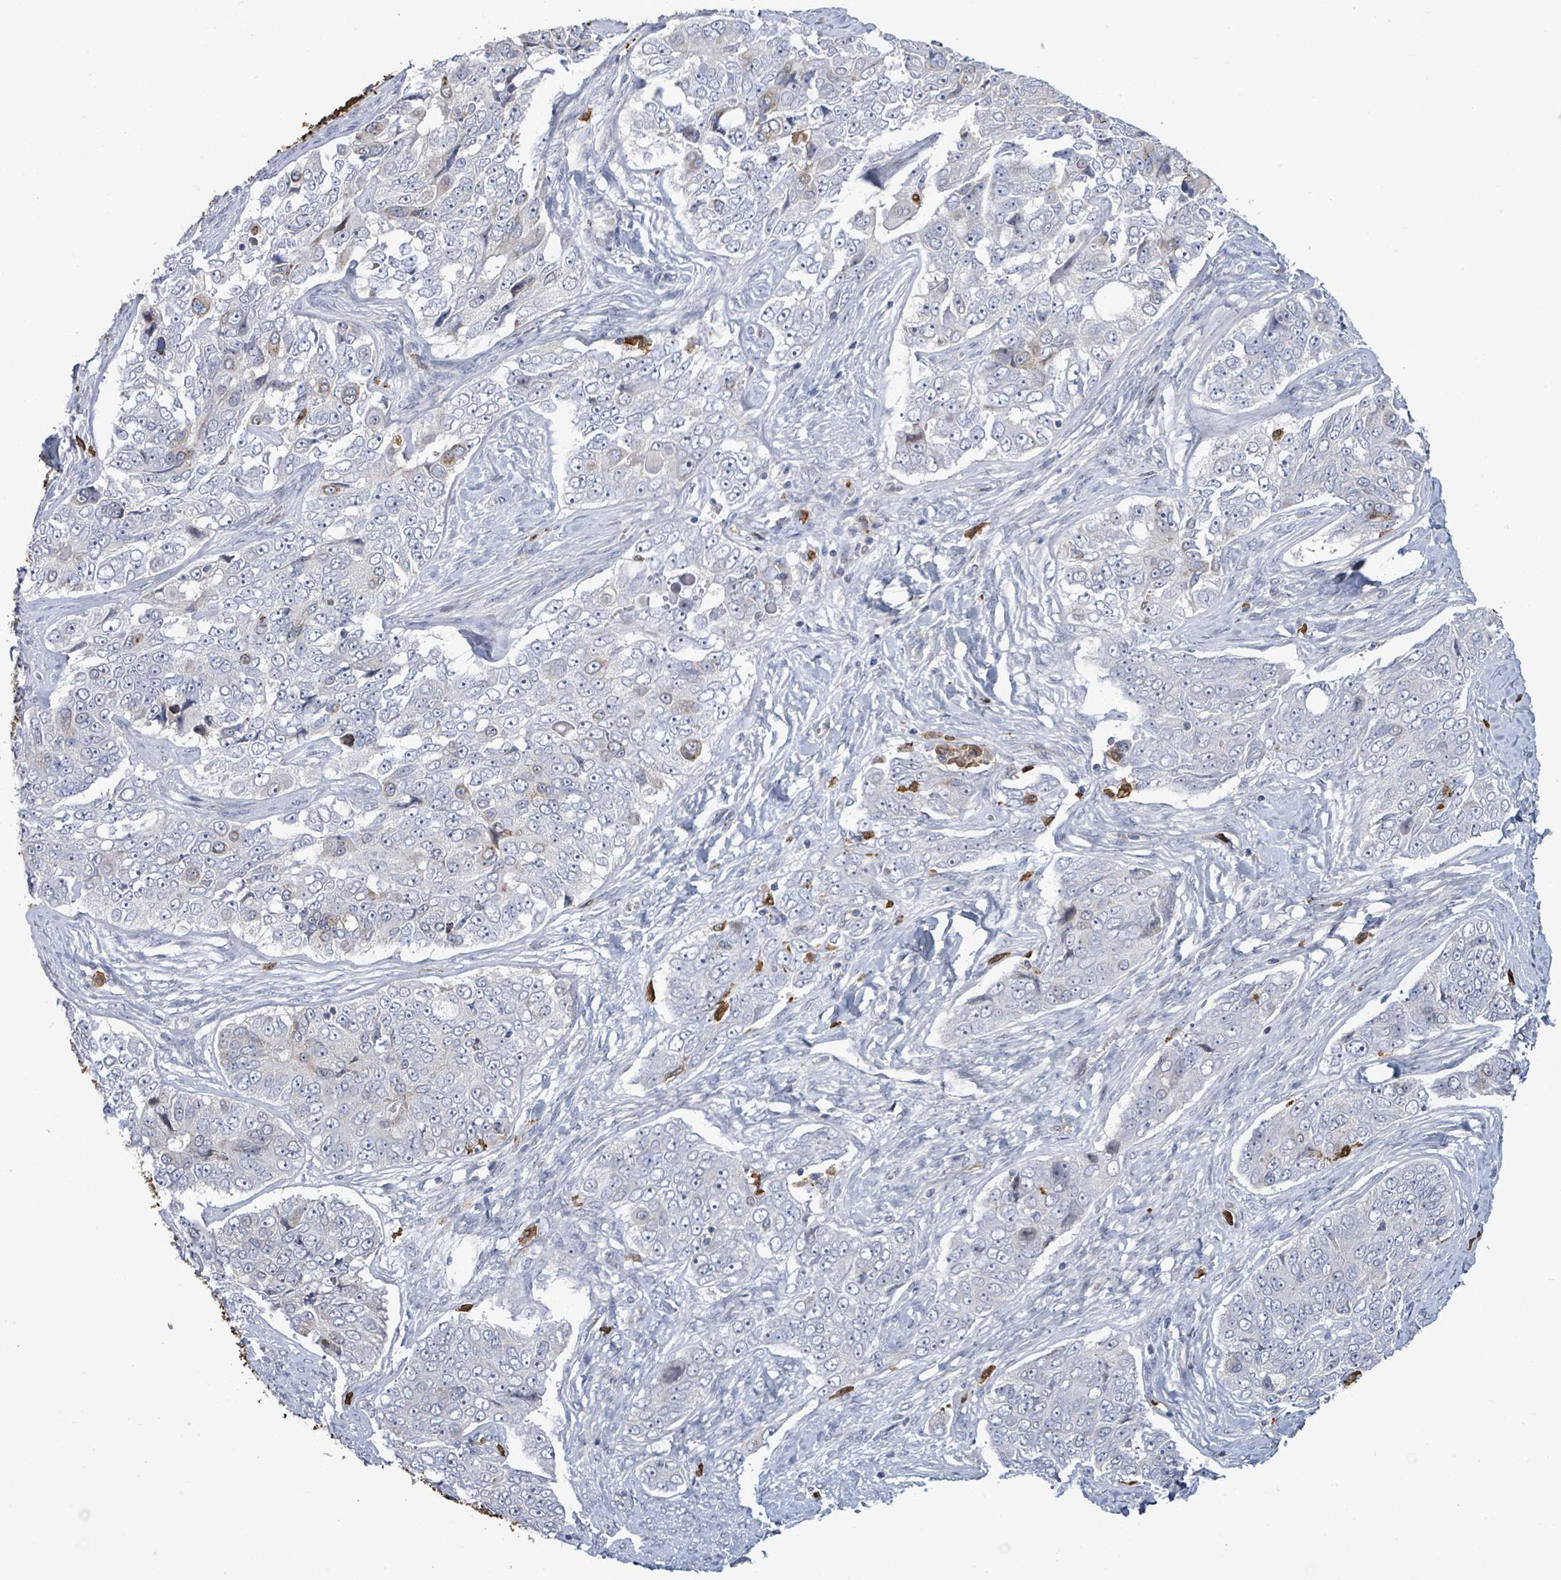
{"staining": {"intensity": "negative", "quantity": "none", "location": "none"}, "tissue": "ovarian cancer", "cell_type": "Tumor cells", "image_type": "cancer", "snomed": [{"axis": "morphology", "description": "Carcinoma, endometroid"}, {"axis": "topography", "description": "Ovary"}], "caption": "Tumor cells show no significant staining in endometroid carcinoma (ovarian).", "gene": "FAM210A", "patient": {"sex": "female", "age": 51}}